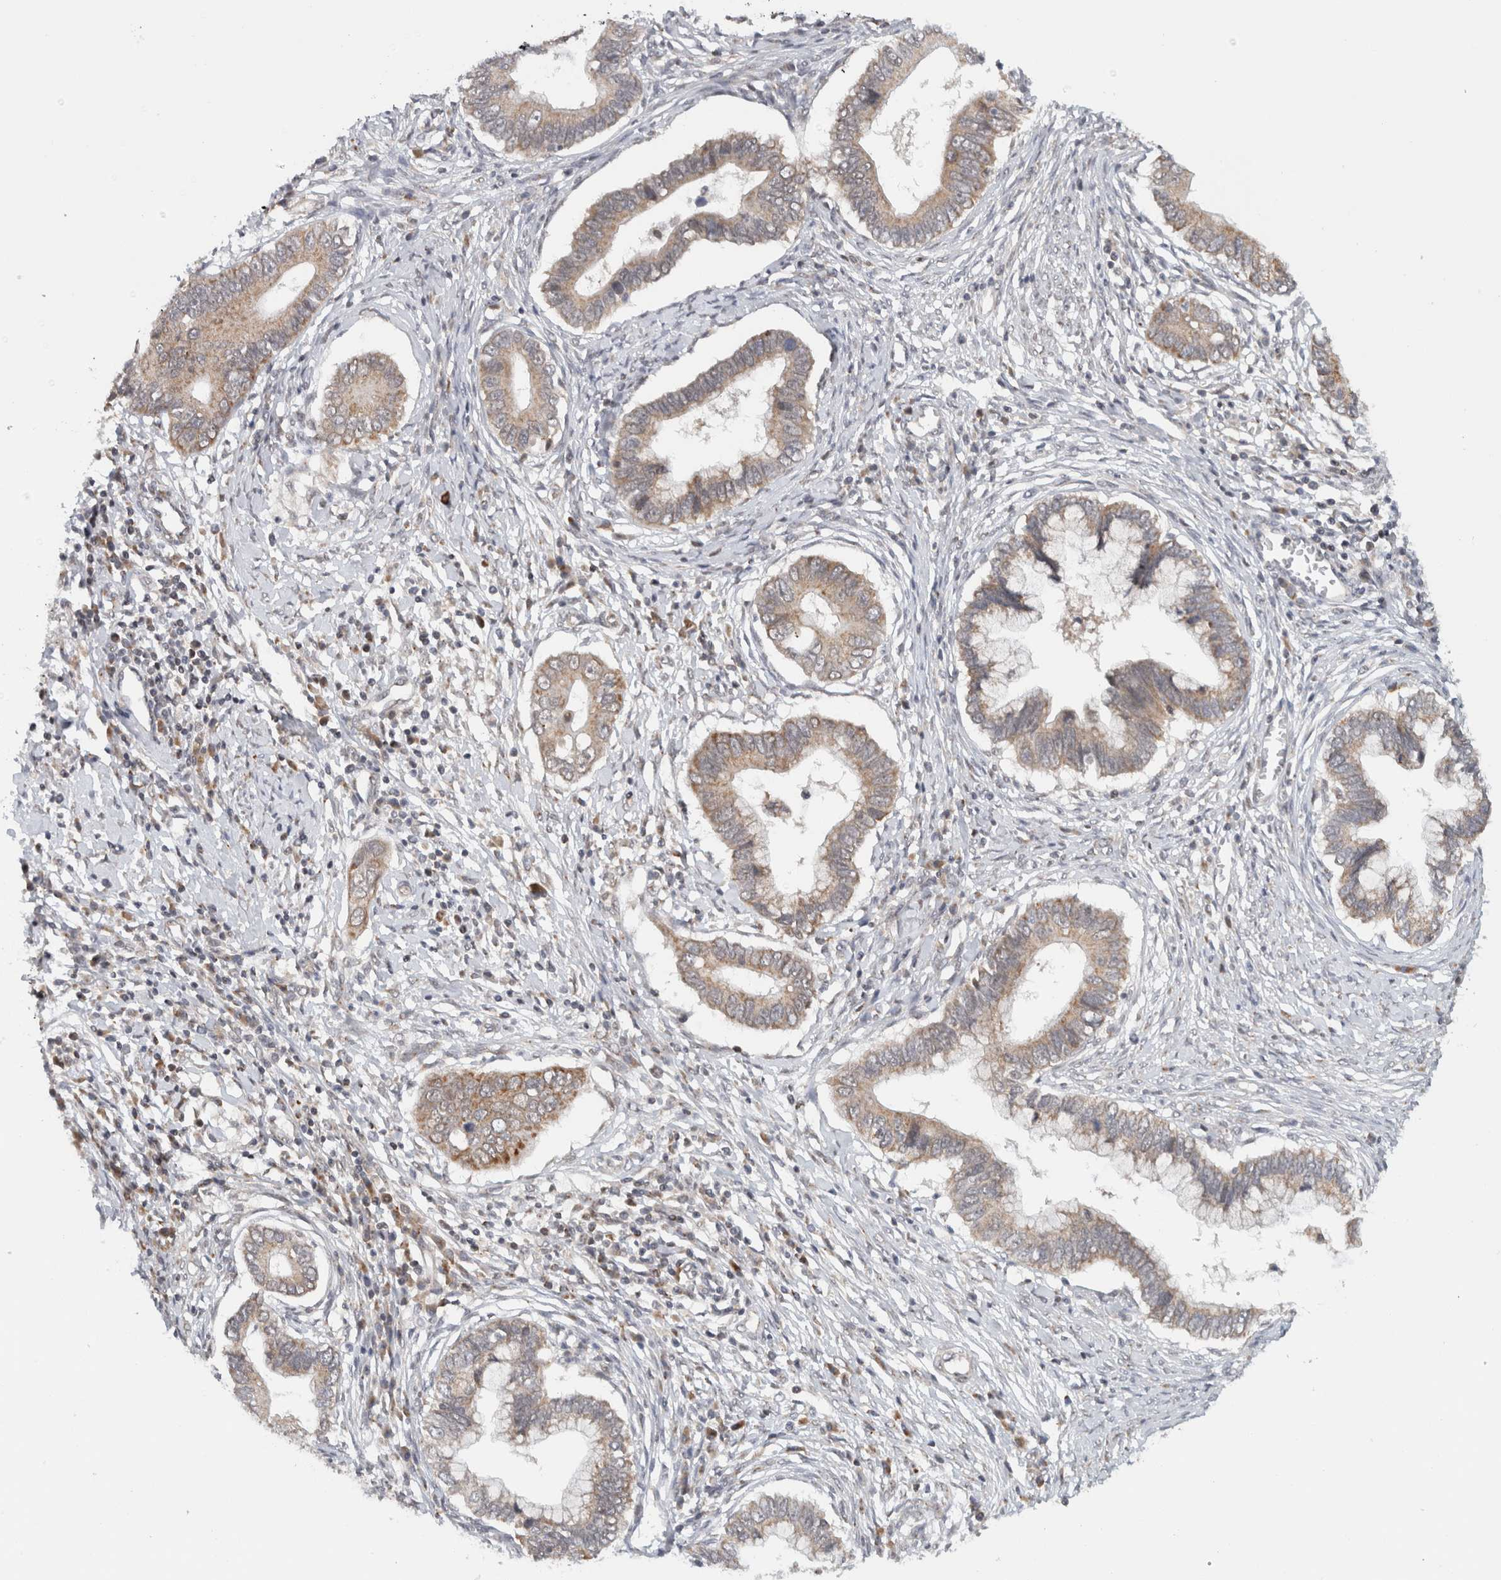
{"staining": {"intensity": "moderate", "quantity": "<25%", "location": "cytoplasmic/membranous"}, "tissue": "cervical cancer", "cell_type": "Tumor cells", "image_type": "cancer", "snomed": [{"axis": "morphology", "description": "Adenocarcinoma, NOS"}, {"axis": "topography", "description": "Cervix"}], "caption": "Immunohistochemical staining of human adenocarcinoma (cervical) demonstrates low levels of moderate cytoplasmic/membranous protein expression in approximately <25% of tumor cells.", "gene": "CMC2", "patient": {"sex": "female", "age": 44}}